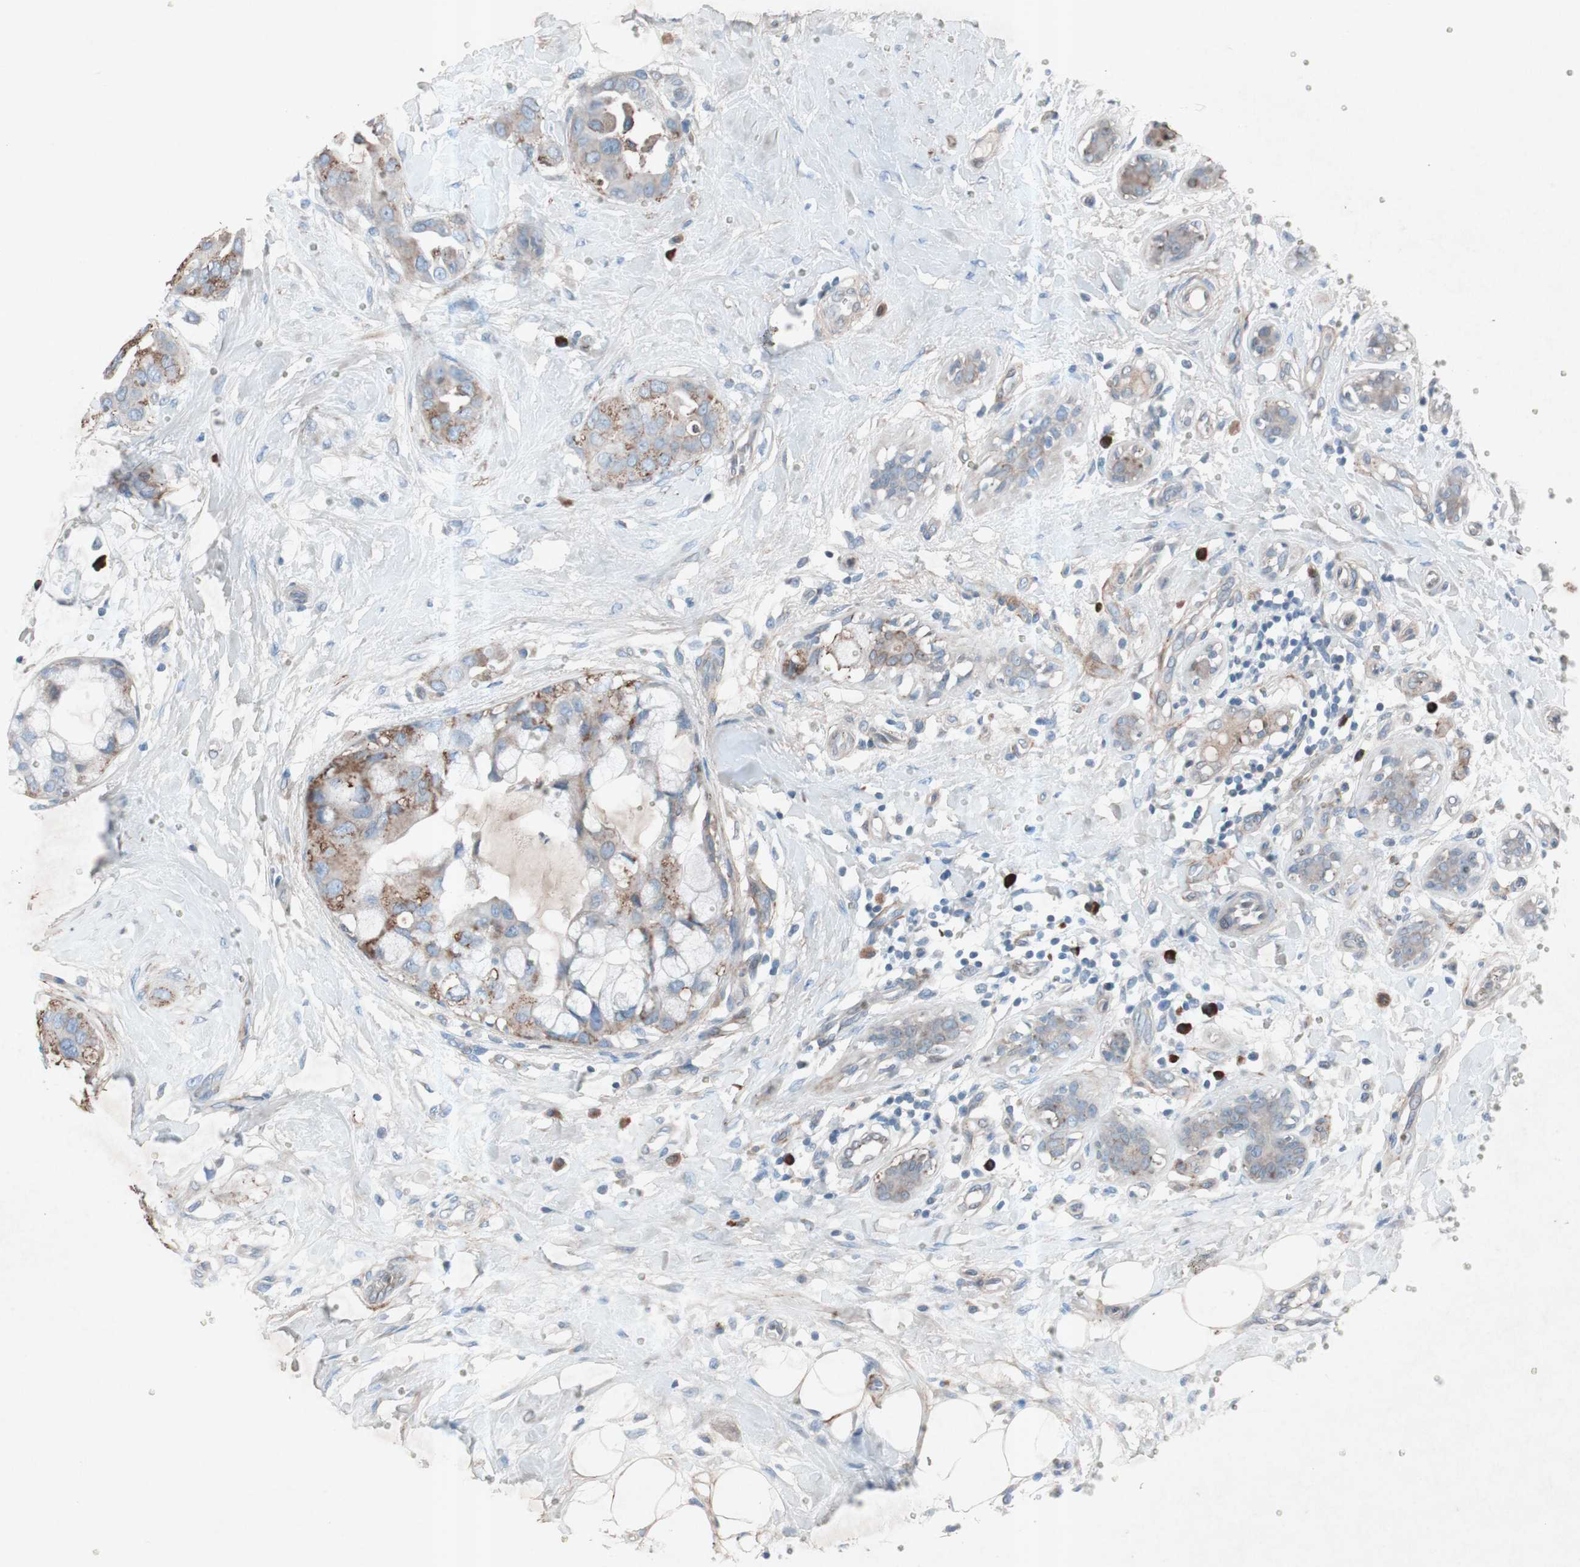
{"staining": {"intensity": "moderate", "quantity": "25%-75%", "location": "cytoplasmic/membranous"}, "tissue": "breast cancer", "cell_type": "Tumor cells", "image_type": "cancer", "snomed": [{"axis": "morphology", "description": "Duct carcinoma"}, {"axis": "topography", "description": "Breast"}], "caption": "The photomicrograph reveals staining of breast intraductal carcinoma, revealing moderate cytoplasmic/membranous protein staining (brown color) within tumor cells.", "gene": "GRB7", "patient": {"sex": "female", "age": 40}}